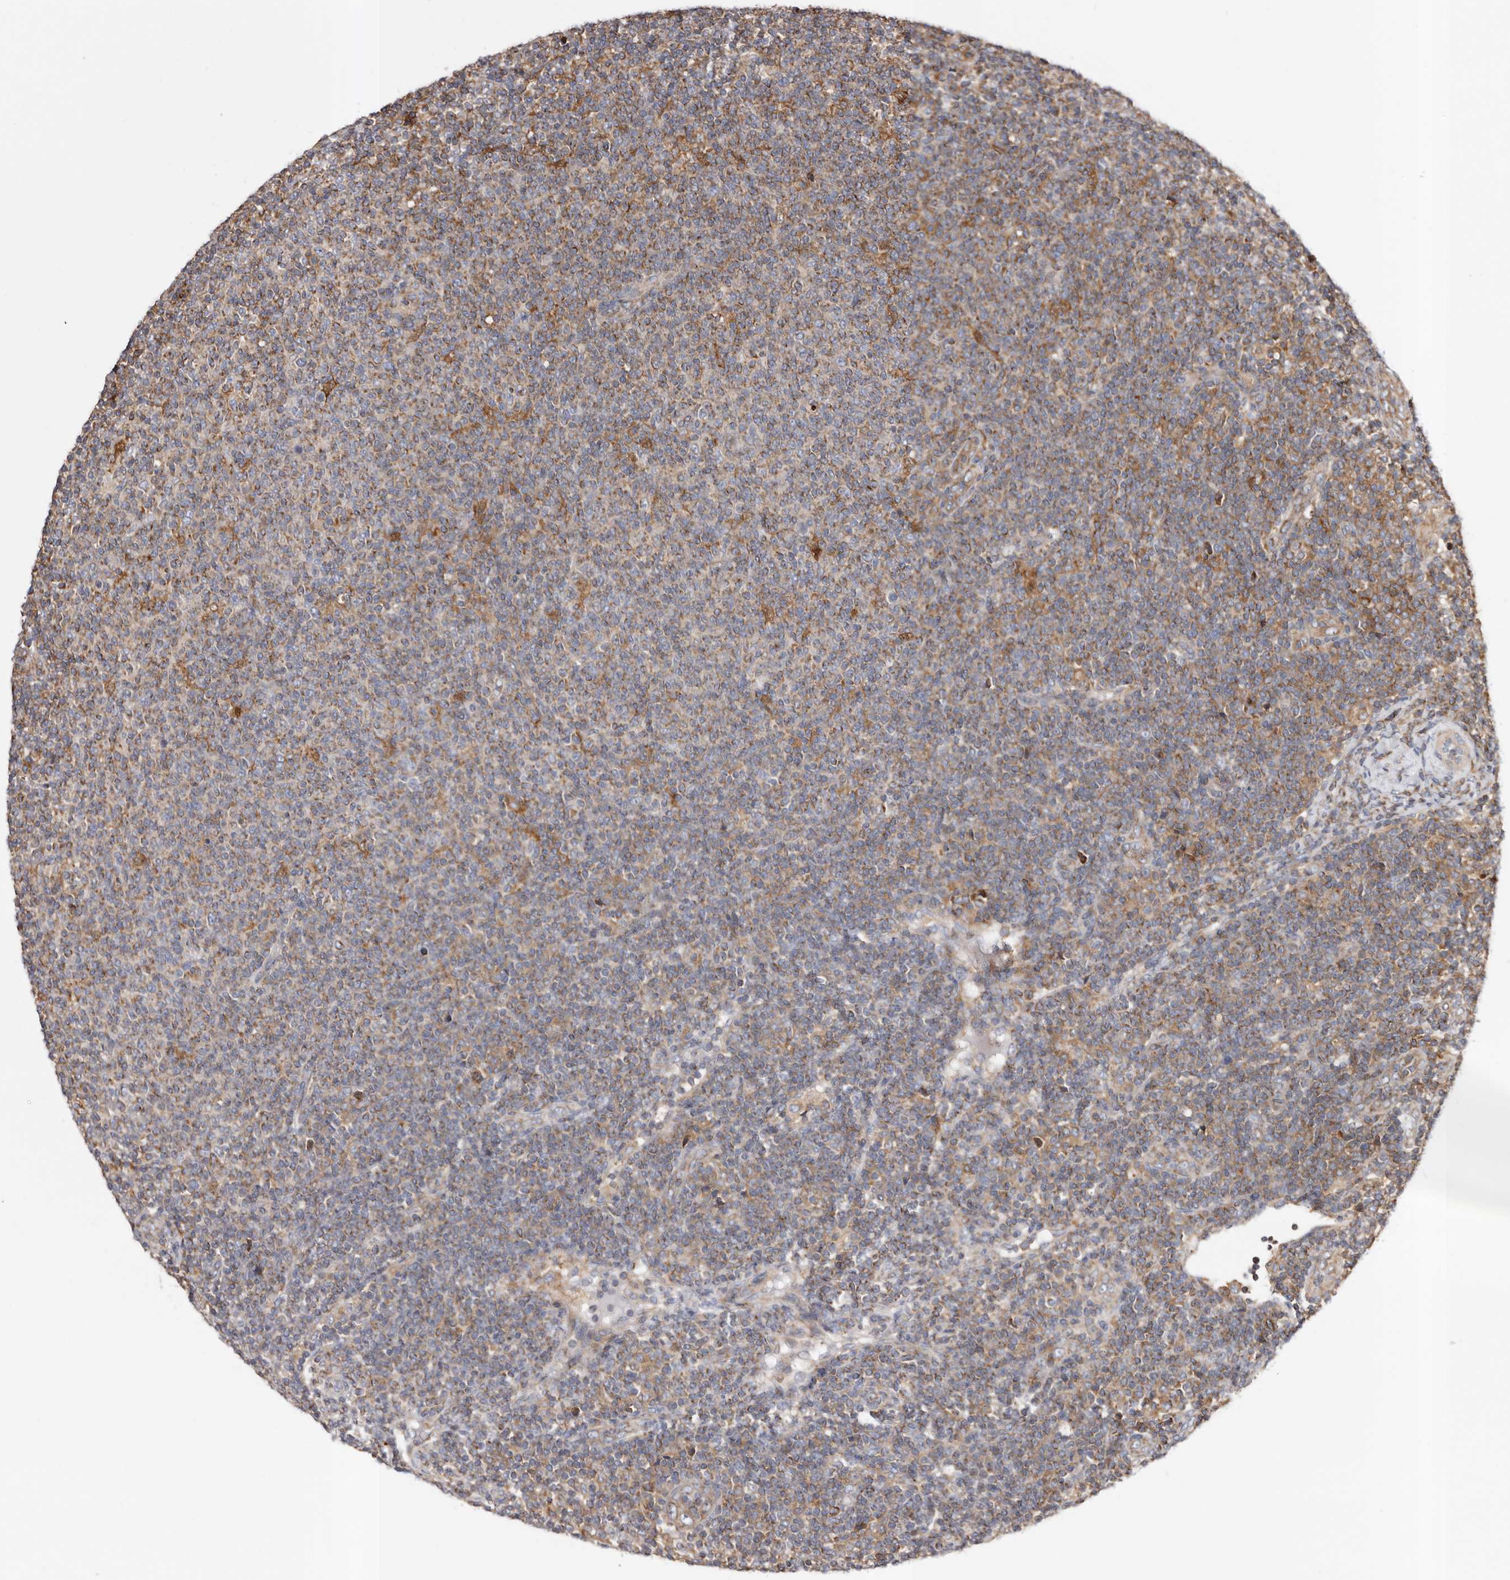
{"staining": {"intensity": "weak", "quantity": "25%-75%", "location": "cytoplasmic/membranous"}, "tissue": "lymphoma", "cell_type": "Tumor cells", "image_type": "cancer", "snomed": [{"axis": "morphology", "description": "Malignant lymphoma, non-Hodgkin's type, Low grade"}, {"axis": "topography", "description": "Lymph node"}], "caption": "Immunohistochemistry (IHC) photomicrograph of human lymphoma stained for a protein (brown), which displays low levels of weak cytoplasmic/membranous expression in approximately 25%-75% of tumor cells.", "gene": "COQ8B", "patient": {"sex": "male", "age": 66}}